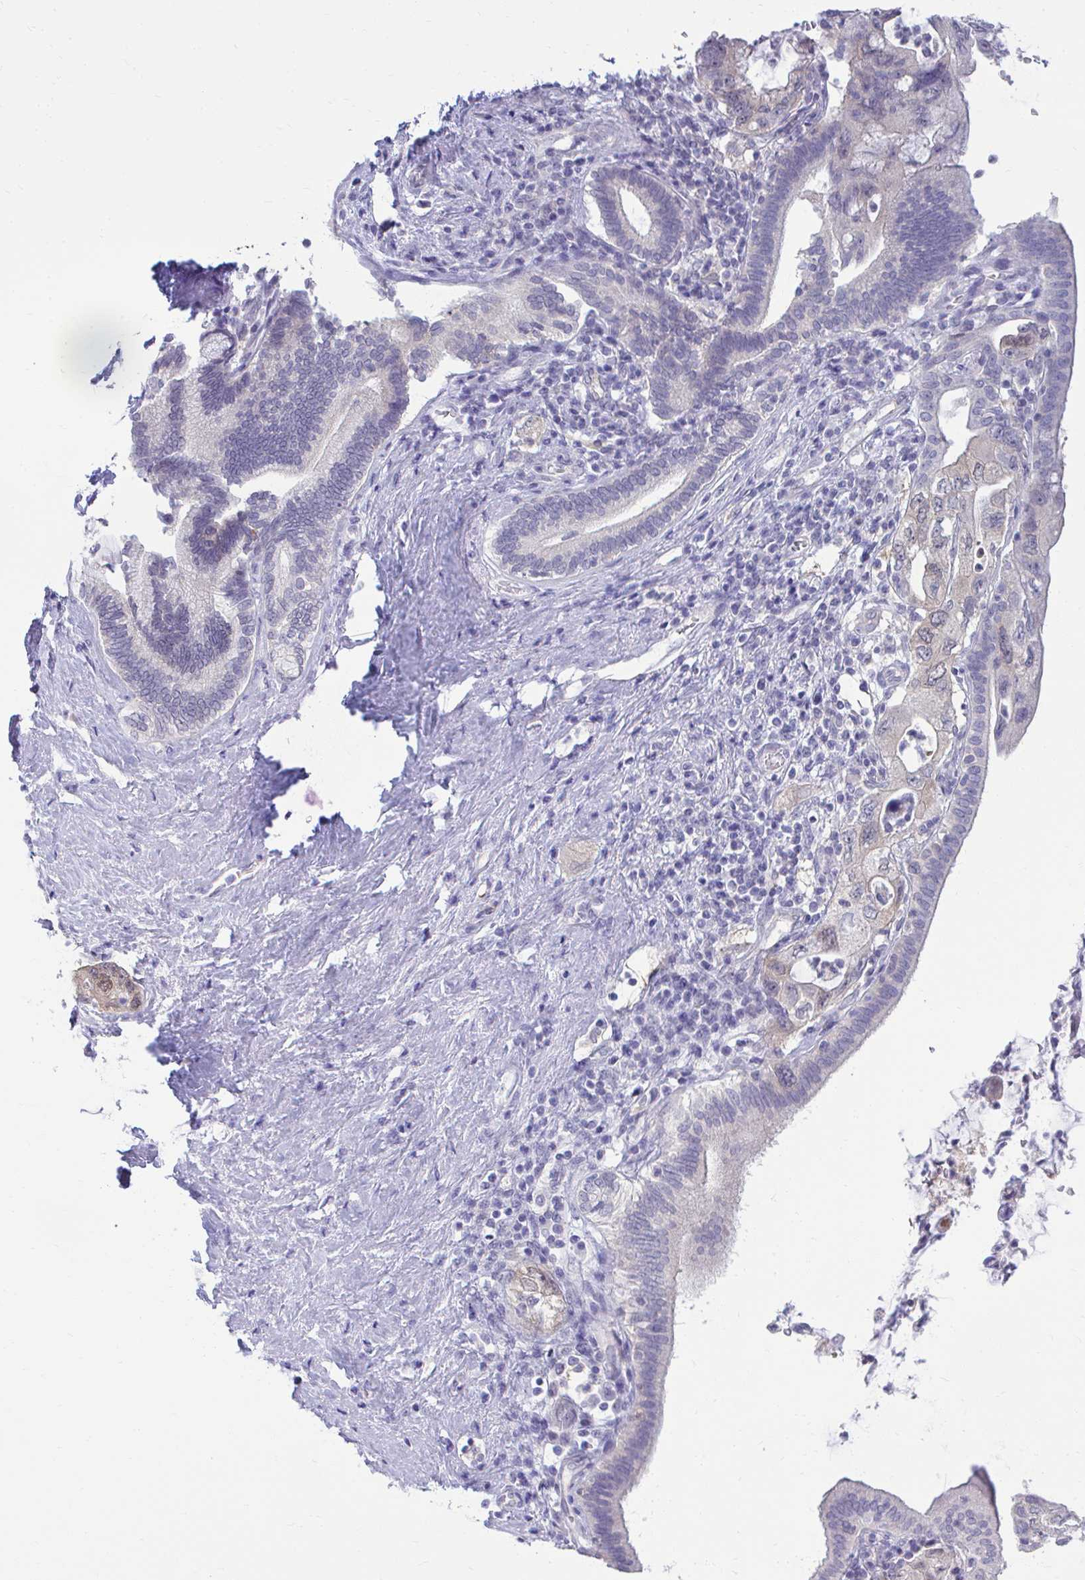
{"staining": {"intensity": "negative", "quantity": "none", "location": "none"}, "tissue": "pancreatic cancer", "cell_type": "Tumor cells", "image_type": "cancer", "snomed": [{"axis": "morphology", "description": "Adenocarcinoma, NOS"}, {"axis": "topography", "description": "Pancreas"}], "caption": "High power microscopy histopathology image of an immunohistochemistry (IHC) micrograph of pancreatic adenocarcinoma, revealing no significant expression in tumor cells. (DAB immunohistochemistry (IHC), high magnification).", "gene": "CSE1L", "patient": {"sex": "female", "age": 73}}